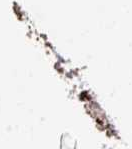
{"staining": {"intensity": "strong", "quantity": ">75%", "location": "cytoplasmic/membranous"}, "tissue": "urinary bladder", "cell_type": "Urothelial cells", "image_type": "normal", "snomed": [{"axis": "morphology", "description": "Normal tissue, NOS"}, {"axis": "topography", "description": "Urinary bladder"}, {"axis": "topography", "description": "Peripheral nerve tissue"}], "caption": "Urinary bladder stained with immunohistochemistry (IHC) displays strong cytoplasmic/membranous positivity in approximately >75% of urothelial cells. (Stains: DAB in brown, nuclei in blue, Microscopy: brightfield microscopy at high magnification).", "gene": "TRAP1", "patient": {"sex": "male", "age": 55}}